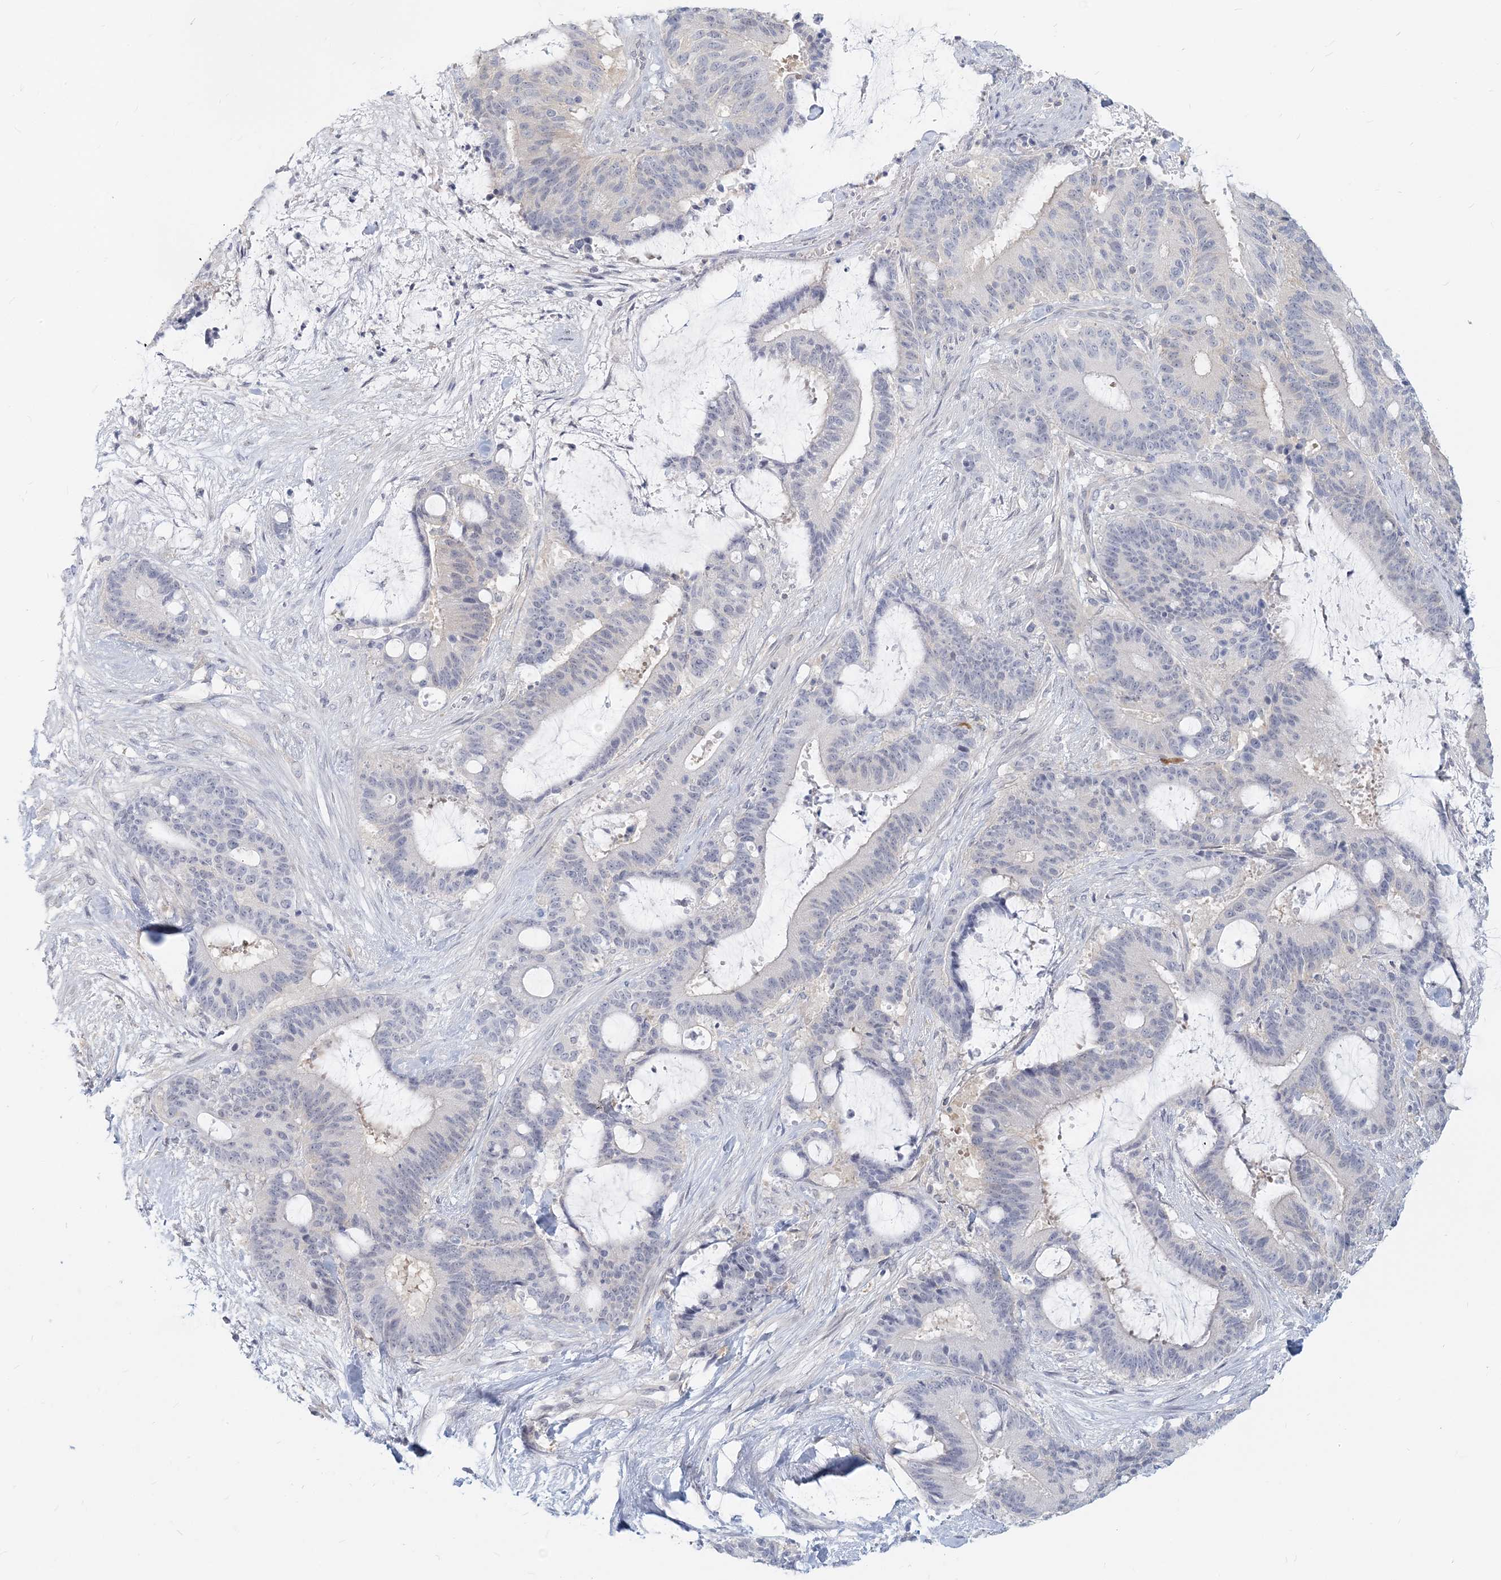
{"staining": {"intensity": "negative", "quantity": "none", "location": "none"}, "tissue": "liver cancer", "cell_type": "Tumor cells", "image_type": "cancer", "snomed": [{"axis": "morphology", "description": "Normal tissue, NOS"}, {"axis": "morphology", "description": "Cholangiocarcinoma"}, {"axis": "topography", "description": "Liver"}, {"axis": "topography", "description": "Peripheral nerve tissue"}], "caption": "Liver cholangiocarcinoma stained for a protein using immunohistochemistry (IHC) displays no staining tumor cells.", "gene": "GMPPA", "patient": {"sex": "female", "age": 73}}